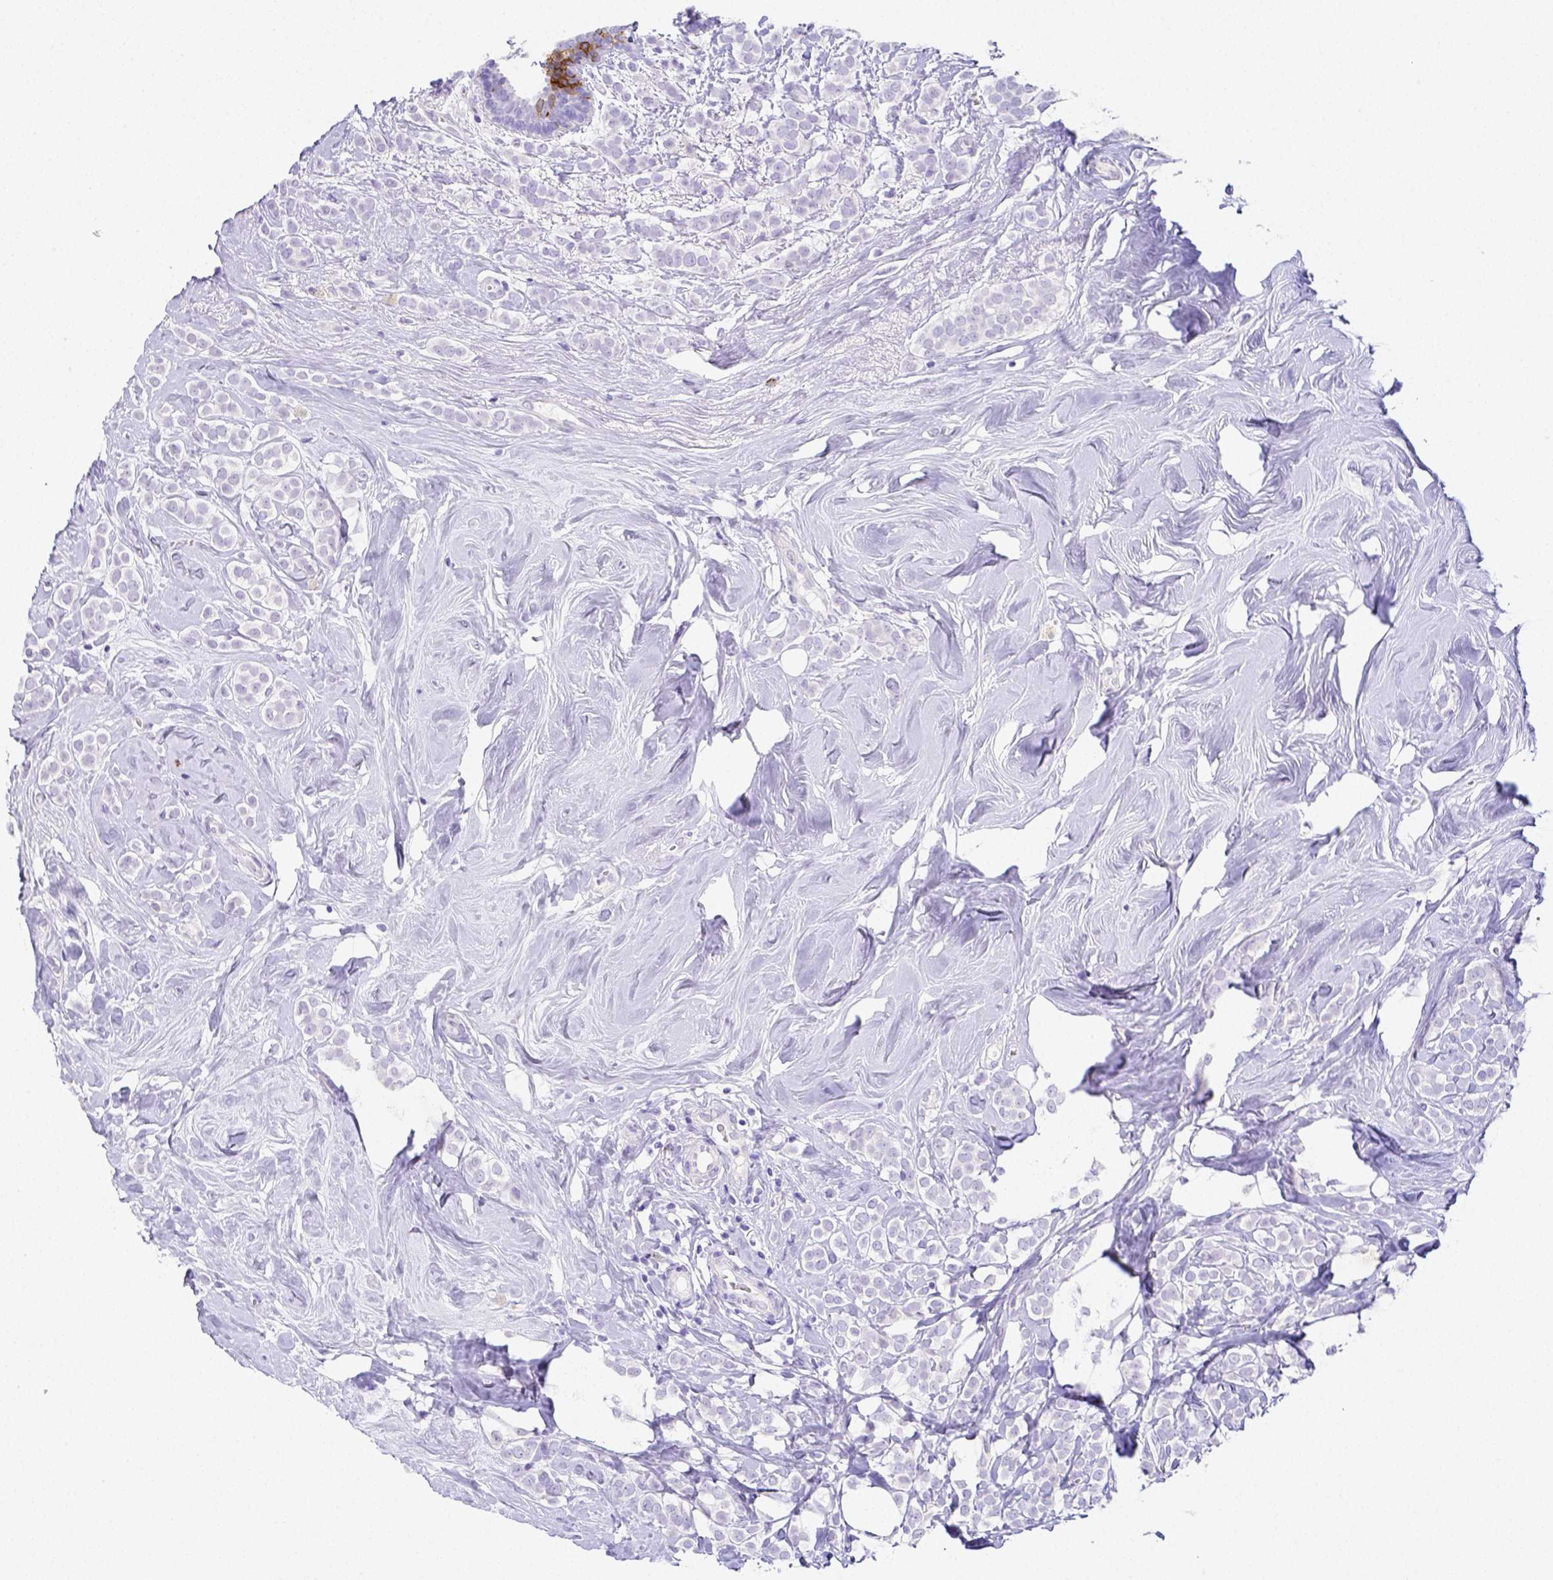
{"staining": {"intensity": "negative", "quantity": "none", "location": "none"}, "tissue": "breast cancer", "cell_type": "Tumor cells", "image_type": "cancer", "snomed": [{"axis": "morphology", "description": "Lobular carcinoma"}, {"axis": "topography", "description": "Breast"}], "caption": "Protein analysis of lobular carcinoma (breast) reveals no significant expression in tumor cells. (DAB immunohistochemistry visualized using brightfield microscopy, high magnification).", "gene": "ARHGAP36", "patient": {"sex": "female", "age": 49}}